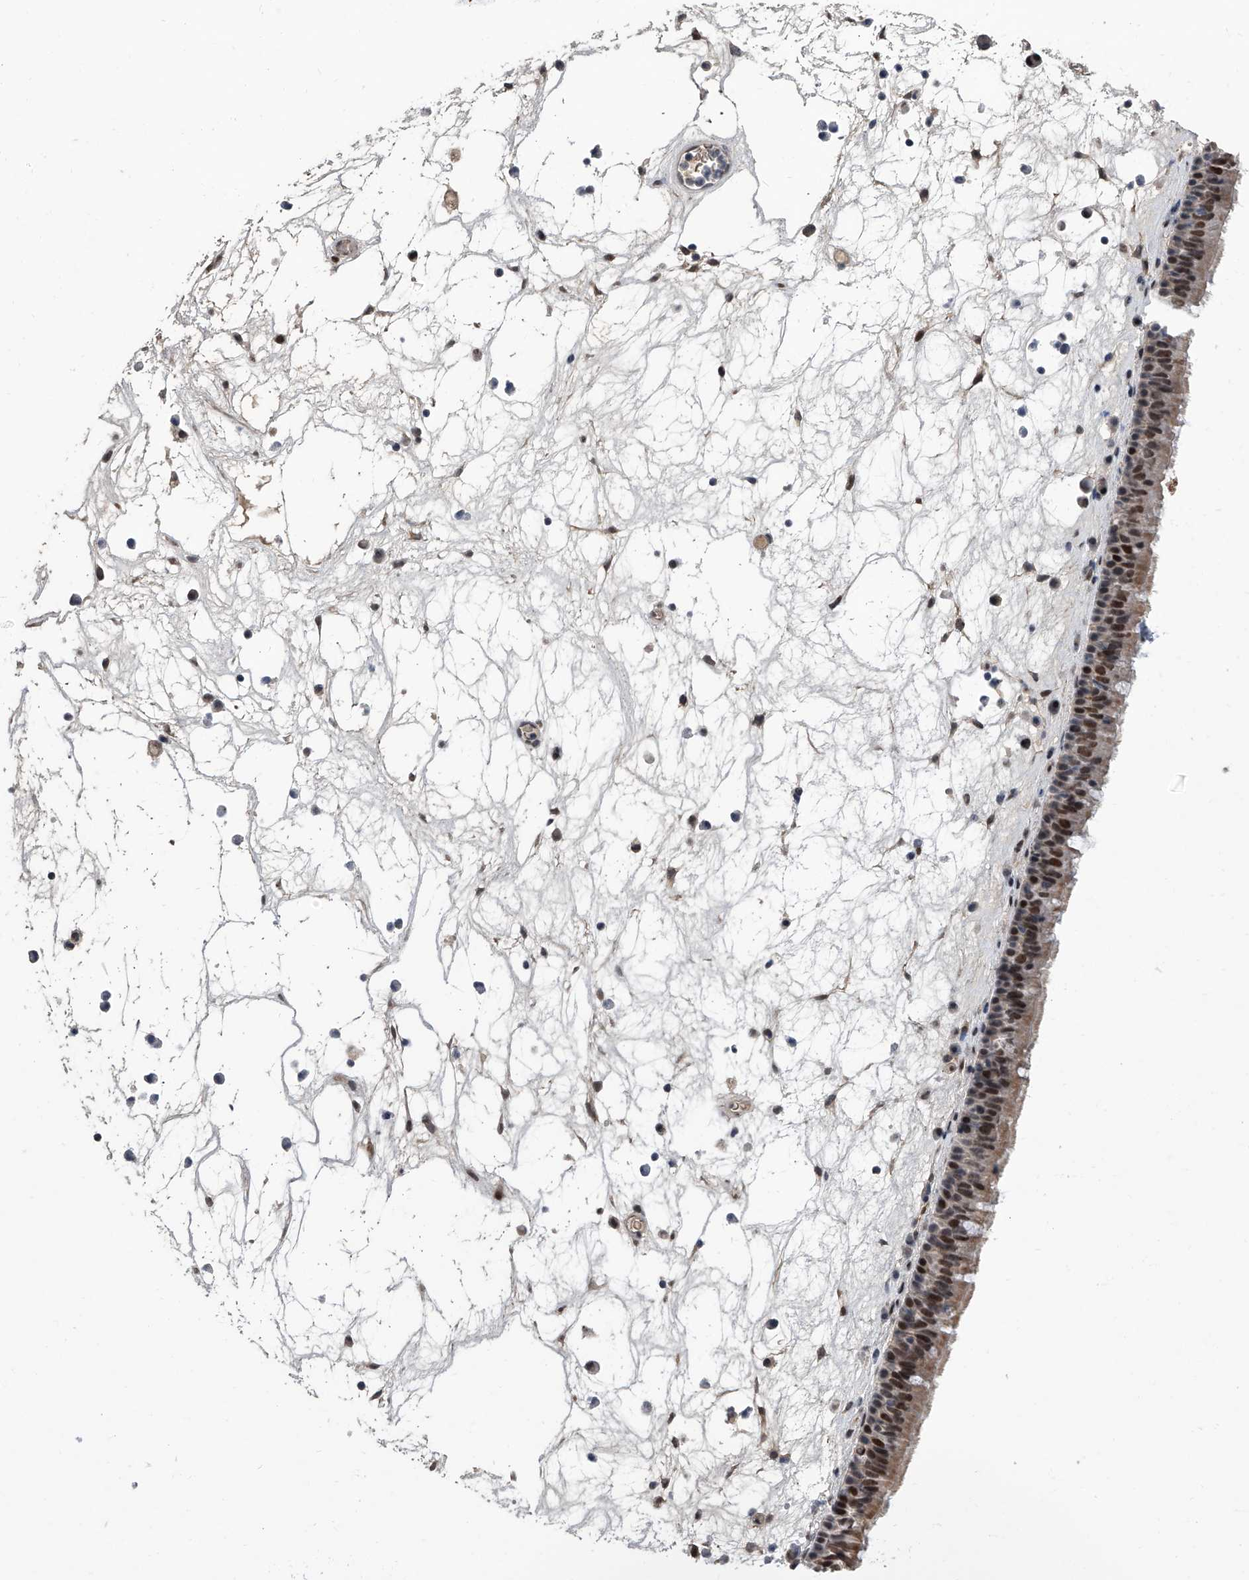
{"staining": {"intensity": "moderate", "quantity": ">75%", "location": "cytoplasmic/membranous,nuclear"}, "tissue": "nasopharynx", "cell_type": "Respiratory epithelial cells", "image_type": "normal", "snomed": [{"axis": "morphology", "description": "Normal tissue, NOS"}, {"axis": "morphology", "description": "Inflammation, NOS"}, {"axis": "morphology", "description": "Malignant melanoma, Metastatic site"}, {"axis": "topography", "description": "Nasopharynx"}], "caption": "Respiratory epithelial cells demonstrate moderate cytoplasmic/membranous,nuclear positivity in approximately >75% of cells in benign nasopharynx.", "gene": "ZNF426", "patient": {"sex": "male", "age": 70}}